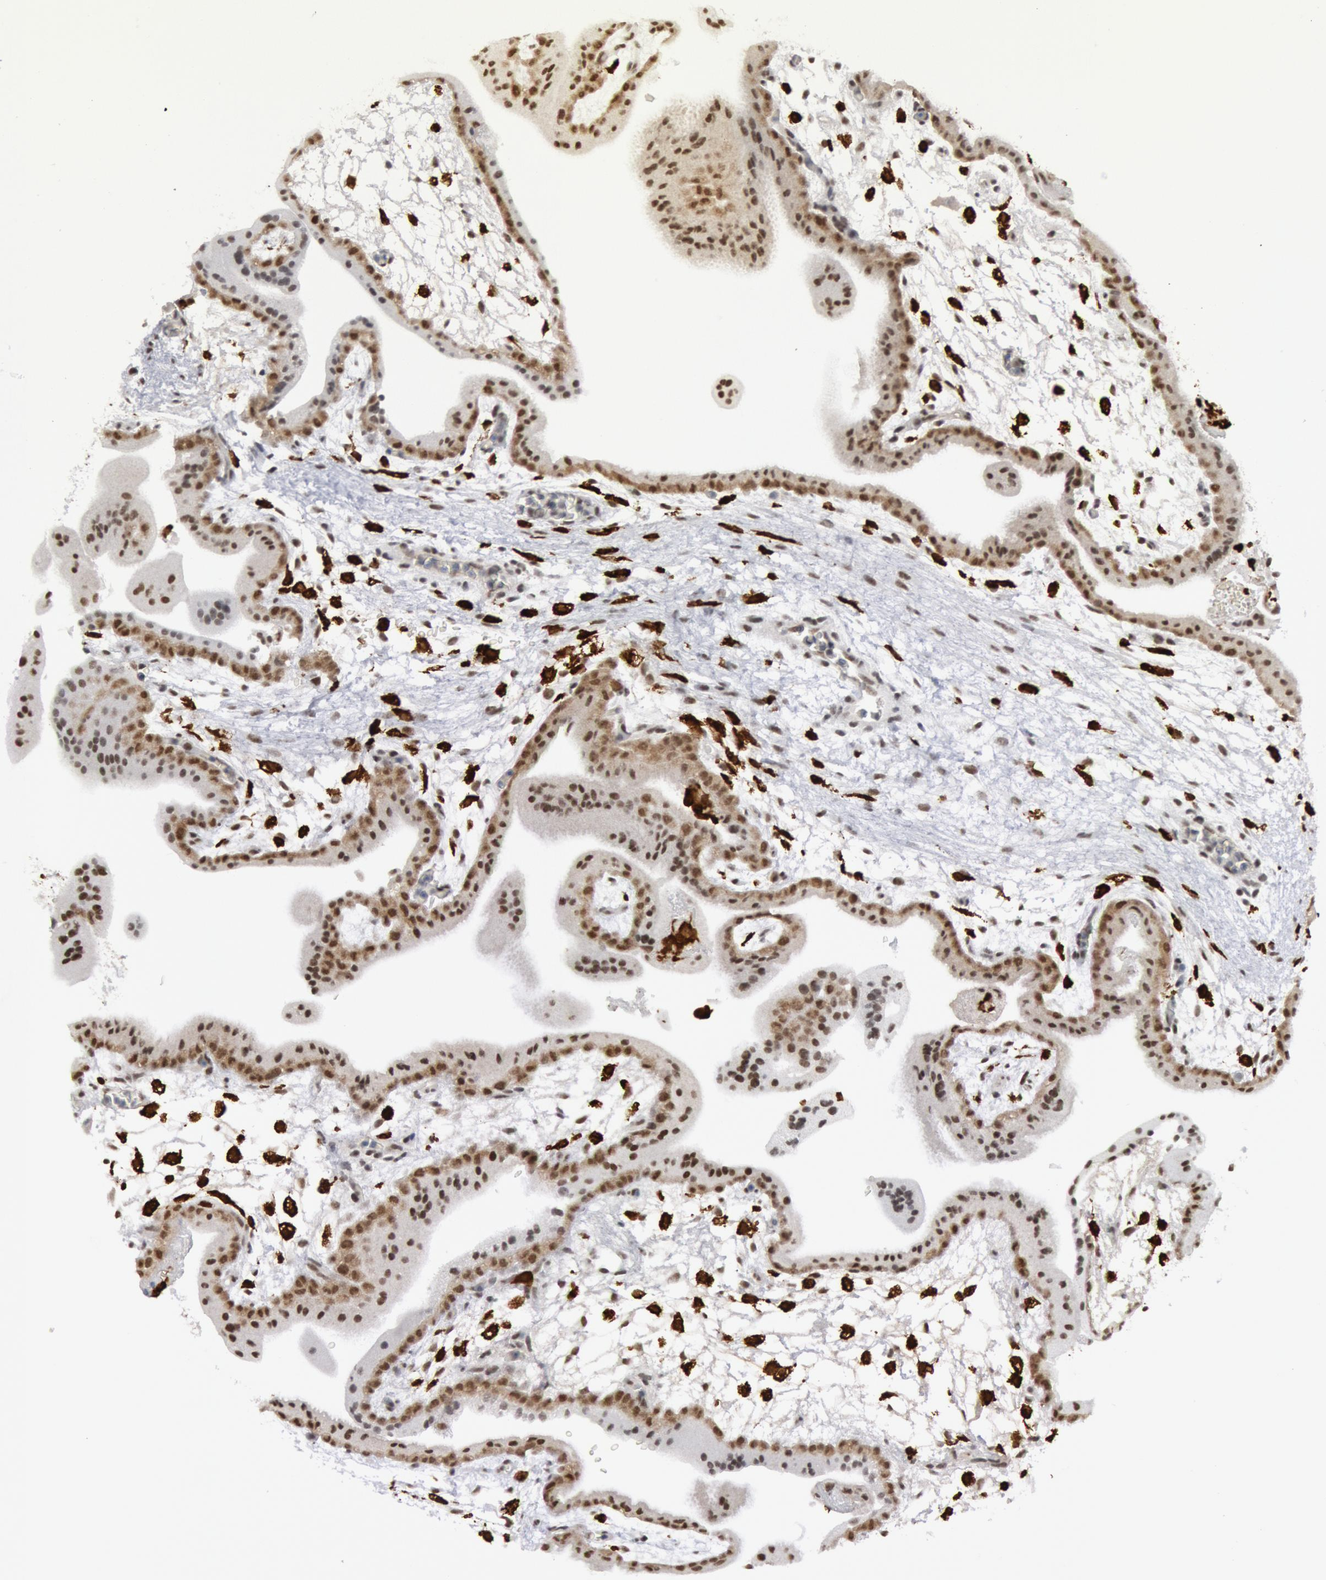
{"staining": {"intensity": "moderate", "quantity": ">75%", "location": "nuclear"}, "tissue": "placenta", "cell_type": "Decidual cells", "image_type": "normal", "snomed": [{"axis": "morphology", "description": "Normal tissue, NOS"}, {"axis": "topography", "description": "Placenta"}], "caption": "An immunohistochemistry photomicrograph of unremarkable tissue is shown. Protein staining in brown shows moderate nuclear positivity in placenta within decidual cells.", "gene": "PTPN6", "patient": {"sex": "female", "age": 35}}